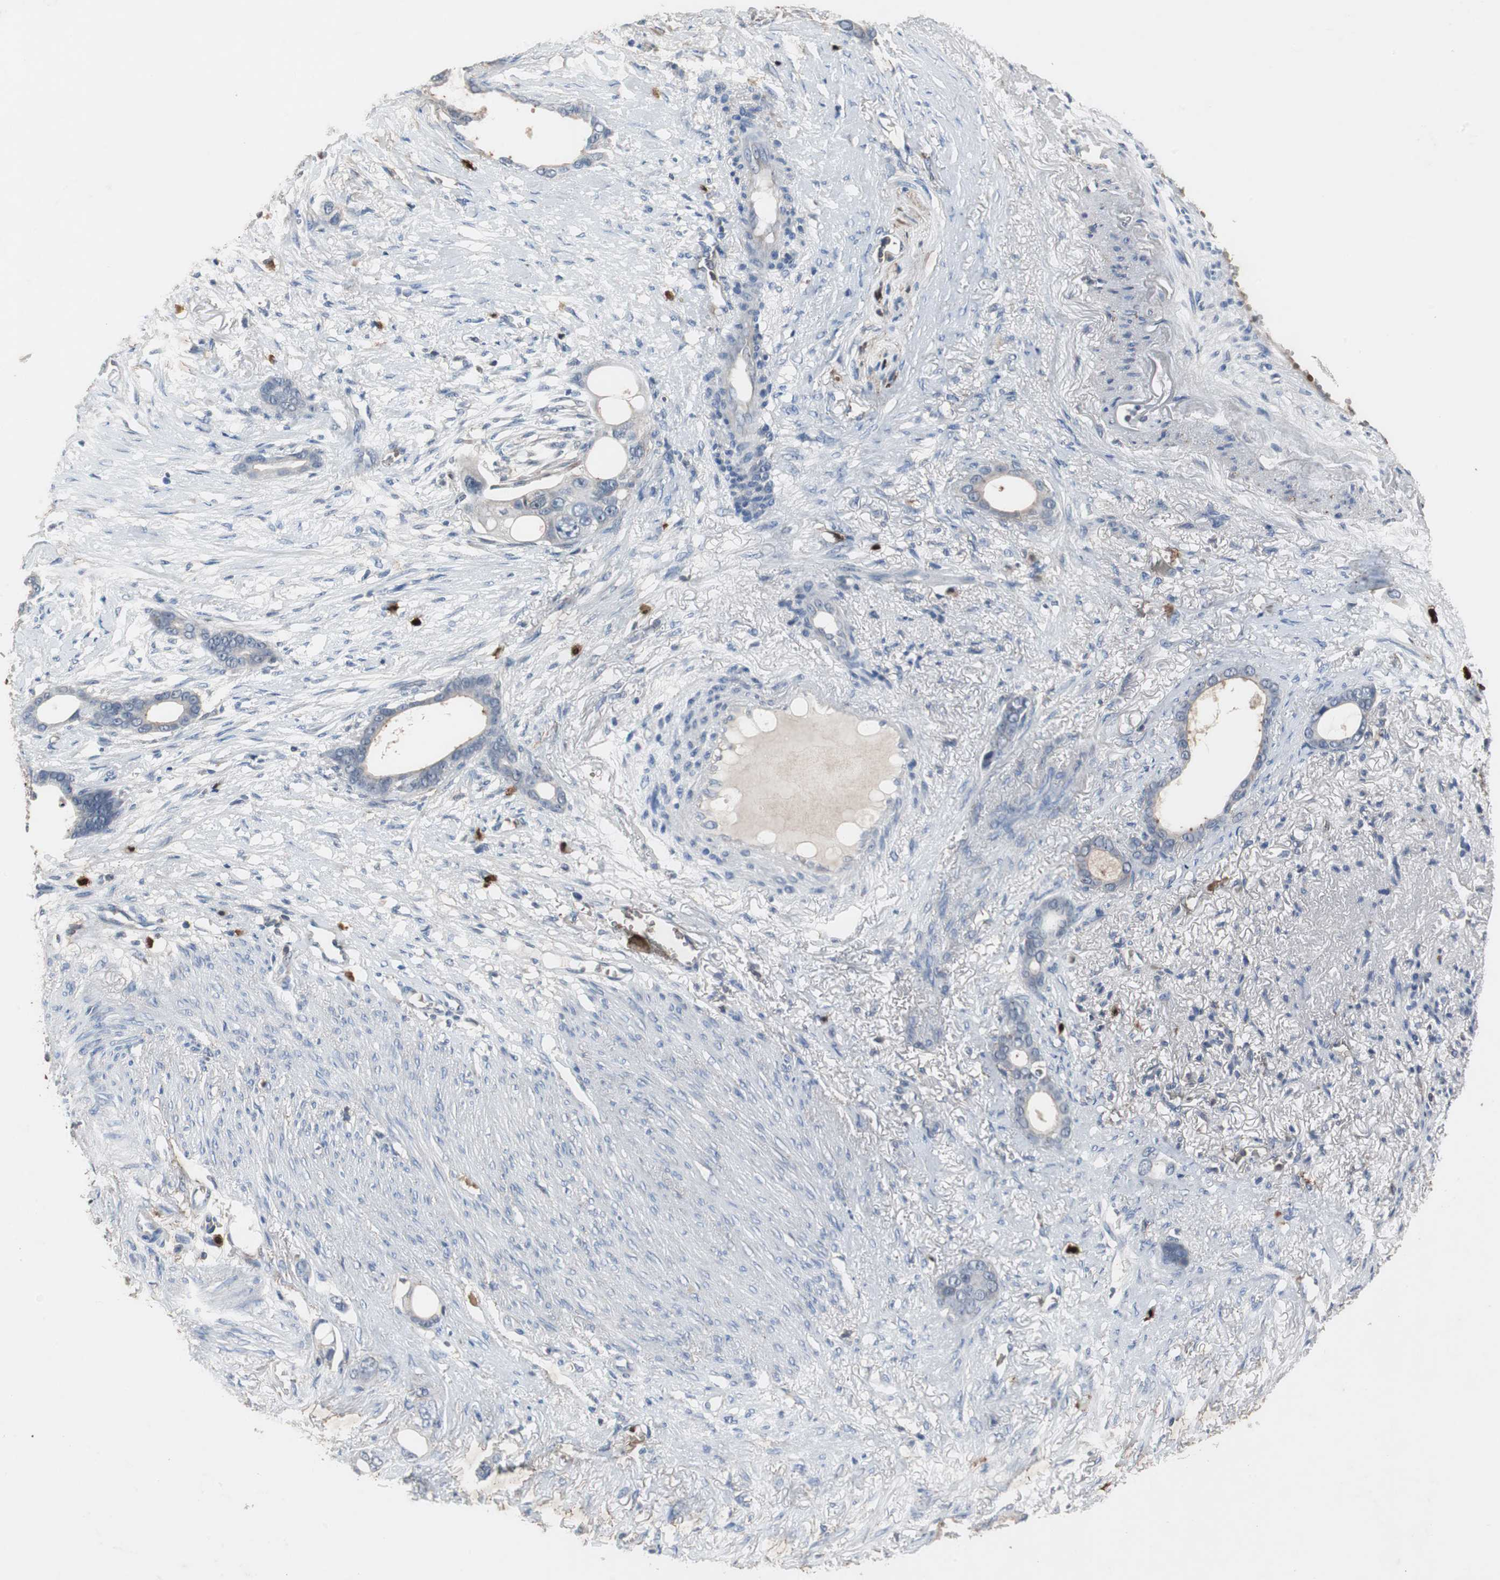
{"staining": {"intensity": "weak", "quantity": "<25%", "location": "cytoplasmic/membranous"}, "tissue": "stomach cancer", "cell_type": "Tumor cells", "image_type": "cancer", "snomed": [{"axis": "morphology", "description": "Adenocarcinoma, NOS"}, {"axis": "topography", "description": "Stomach"}], "caption": "Tumor cells show no significant staining in adenocarcinoma (stomach).", "gene": "CALB2", "patient": {"sex": "female", "age": 75}}